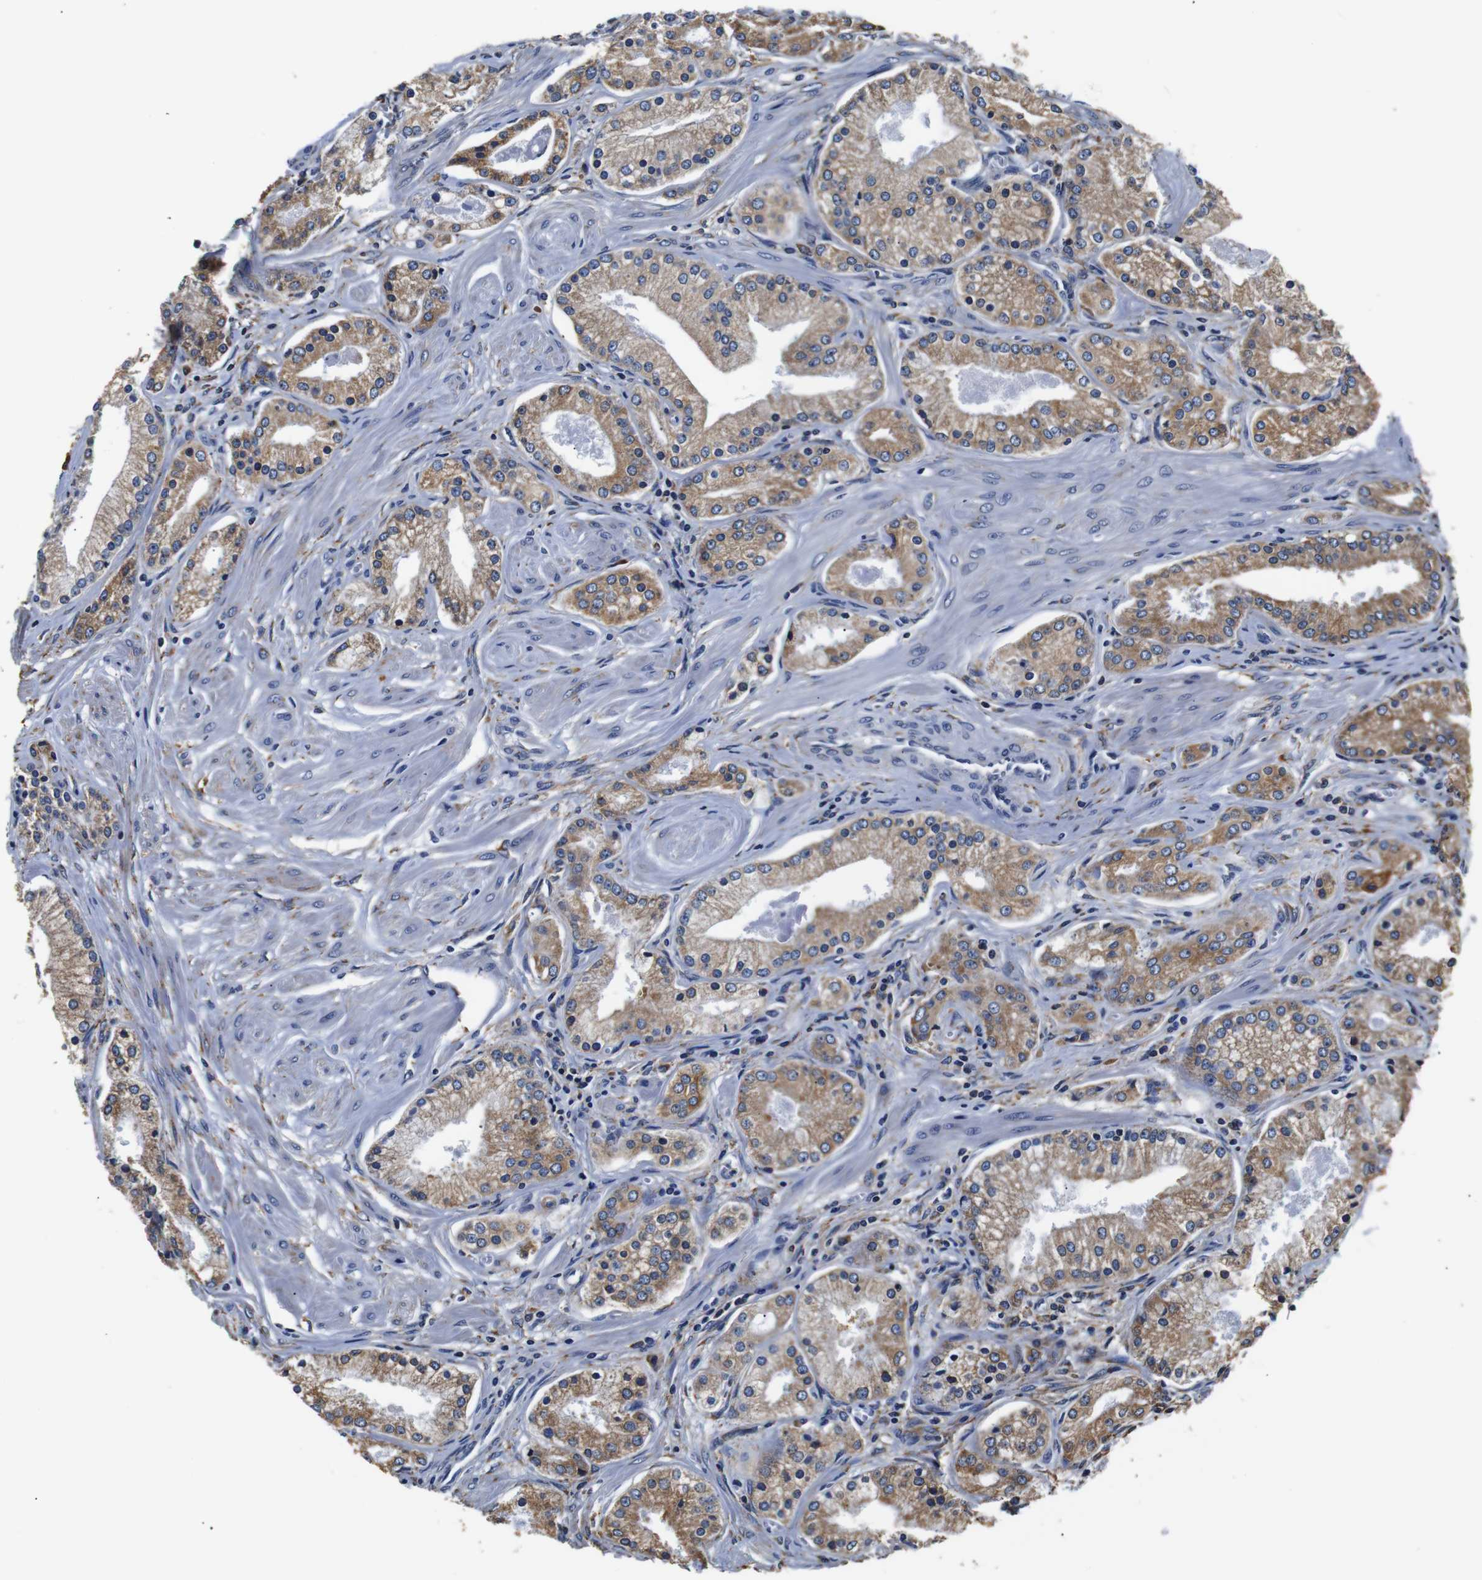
{"staining": {"intensity": "moderate", "quantity": ">75%", "location": "cytoplasmic/membranous"}, "tissue": "prostate cancer", "cell_type": "Tumor cells", "image_type": "cancer", "snomed": [{"axis": "morphology", "description": "Adenocarcinoma, High grade"}, {"axis": "topography", "description": "Prostate"}], "caption": "Immunohistochemistry histopathology image of neoplastic tissue: prostate high-grade adenocarcinoma stained using IHC shows medium levels of moderate protein expression localized specifically in the cytoplasmic/membranous of tumor cells, appearing as a cytoplasmic/membranous brown color.", "gene": "PPIB", "patient": {"sex": "male", "age": 66}}